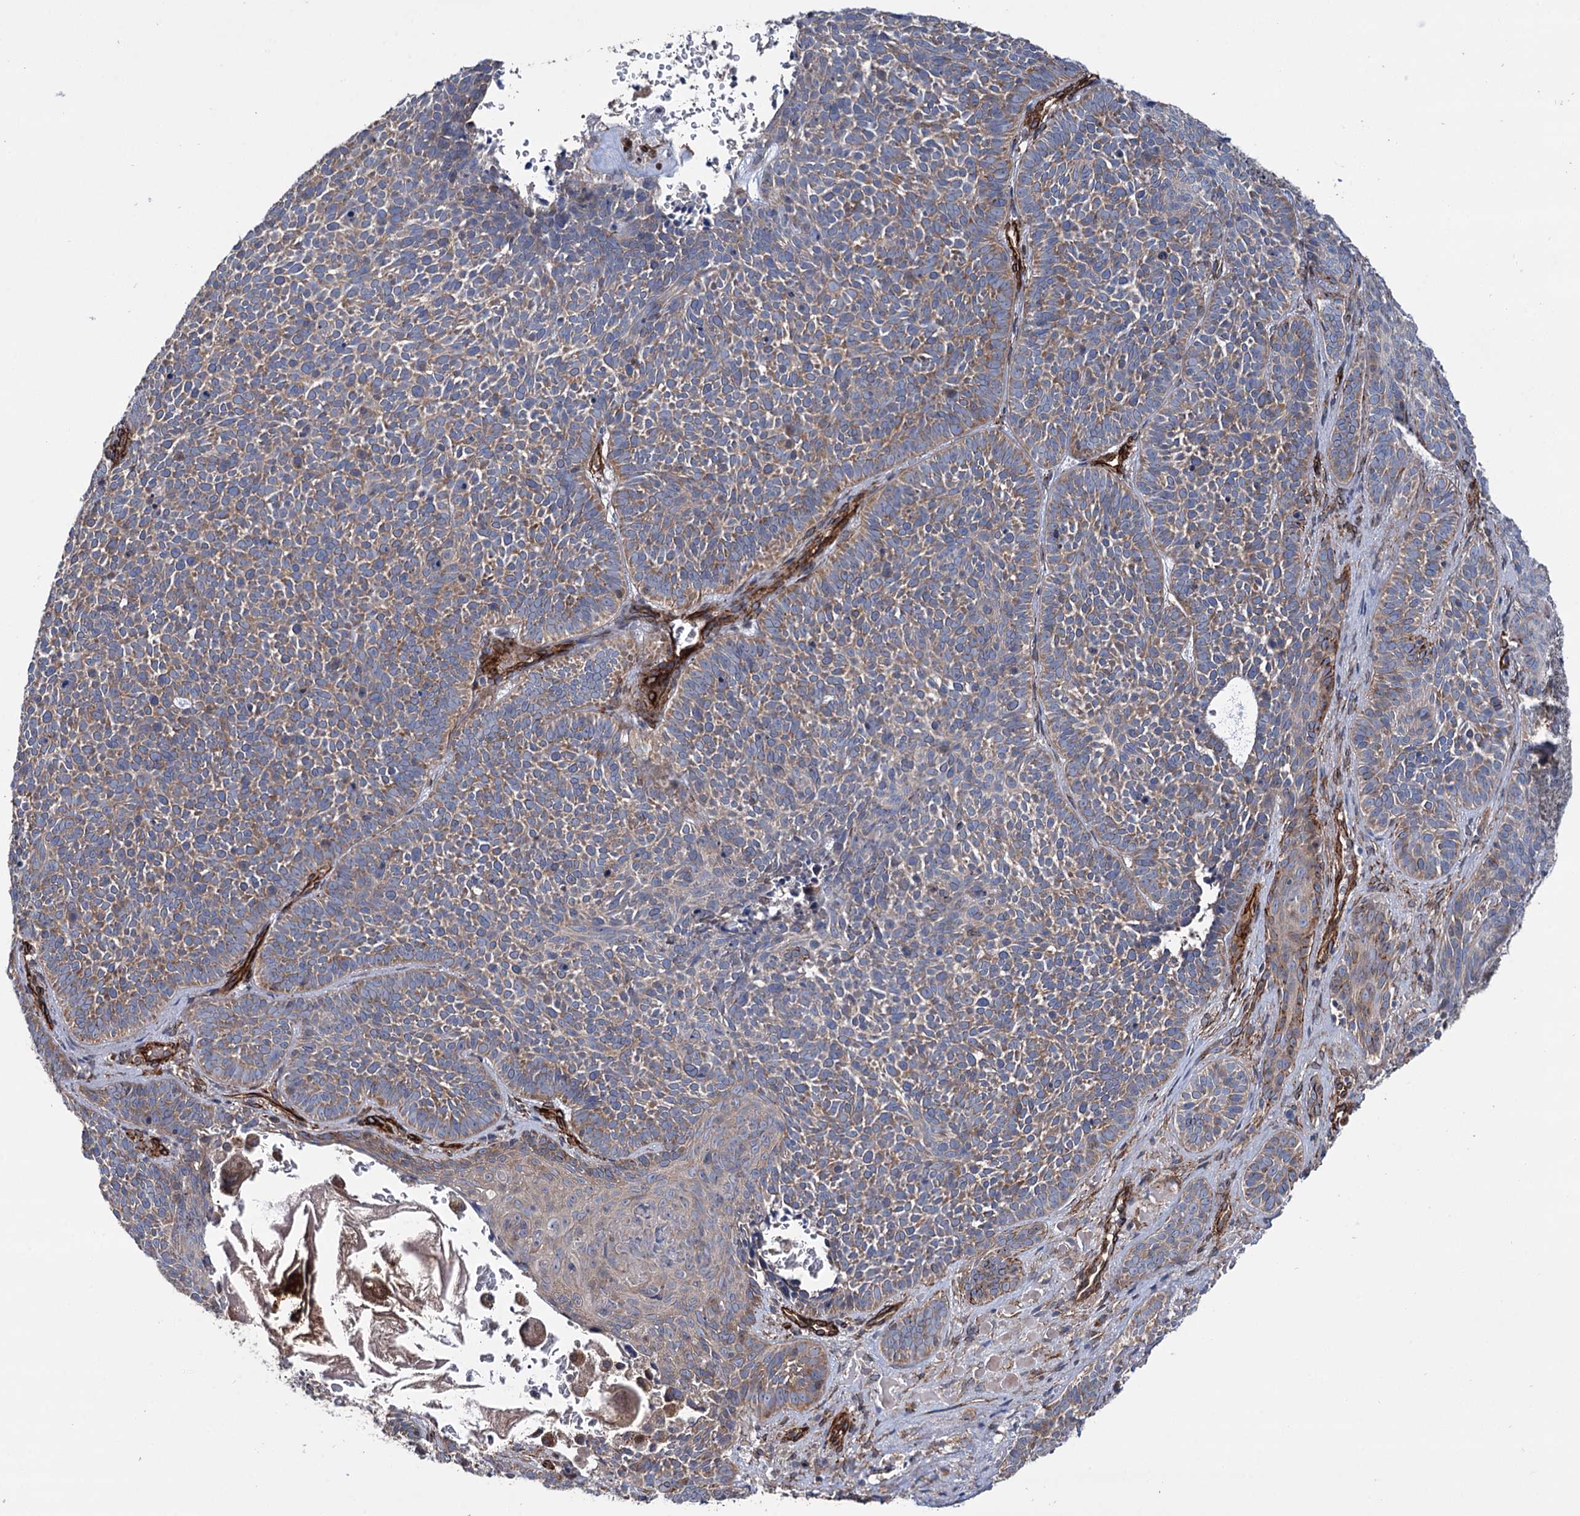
{"staining": {"intensity": "weak", "quantity": ">75%", "location": "cytoplasmic/membranous"}, "tissue": "skin cancer", "cell_type": "Tumor cells", "image_type": "cancer", "snomed": [{"axis": "morphology", "description": "Basal cell carcinoma"}, {"axis": "topography", "description": "Skin"}], "caption": "Human skin cancer stained with a brown dye displays weak cytoplasmic/membranous positive expression in approximately >75% of tumor cells.", "gene": "SPATS2", "patient": {"sex": "male", "age": 85}}